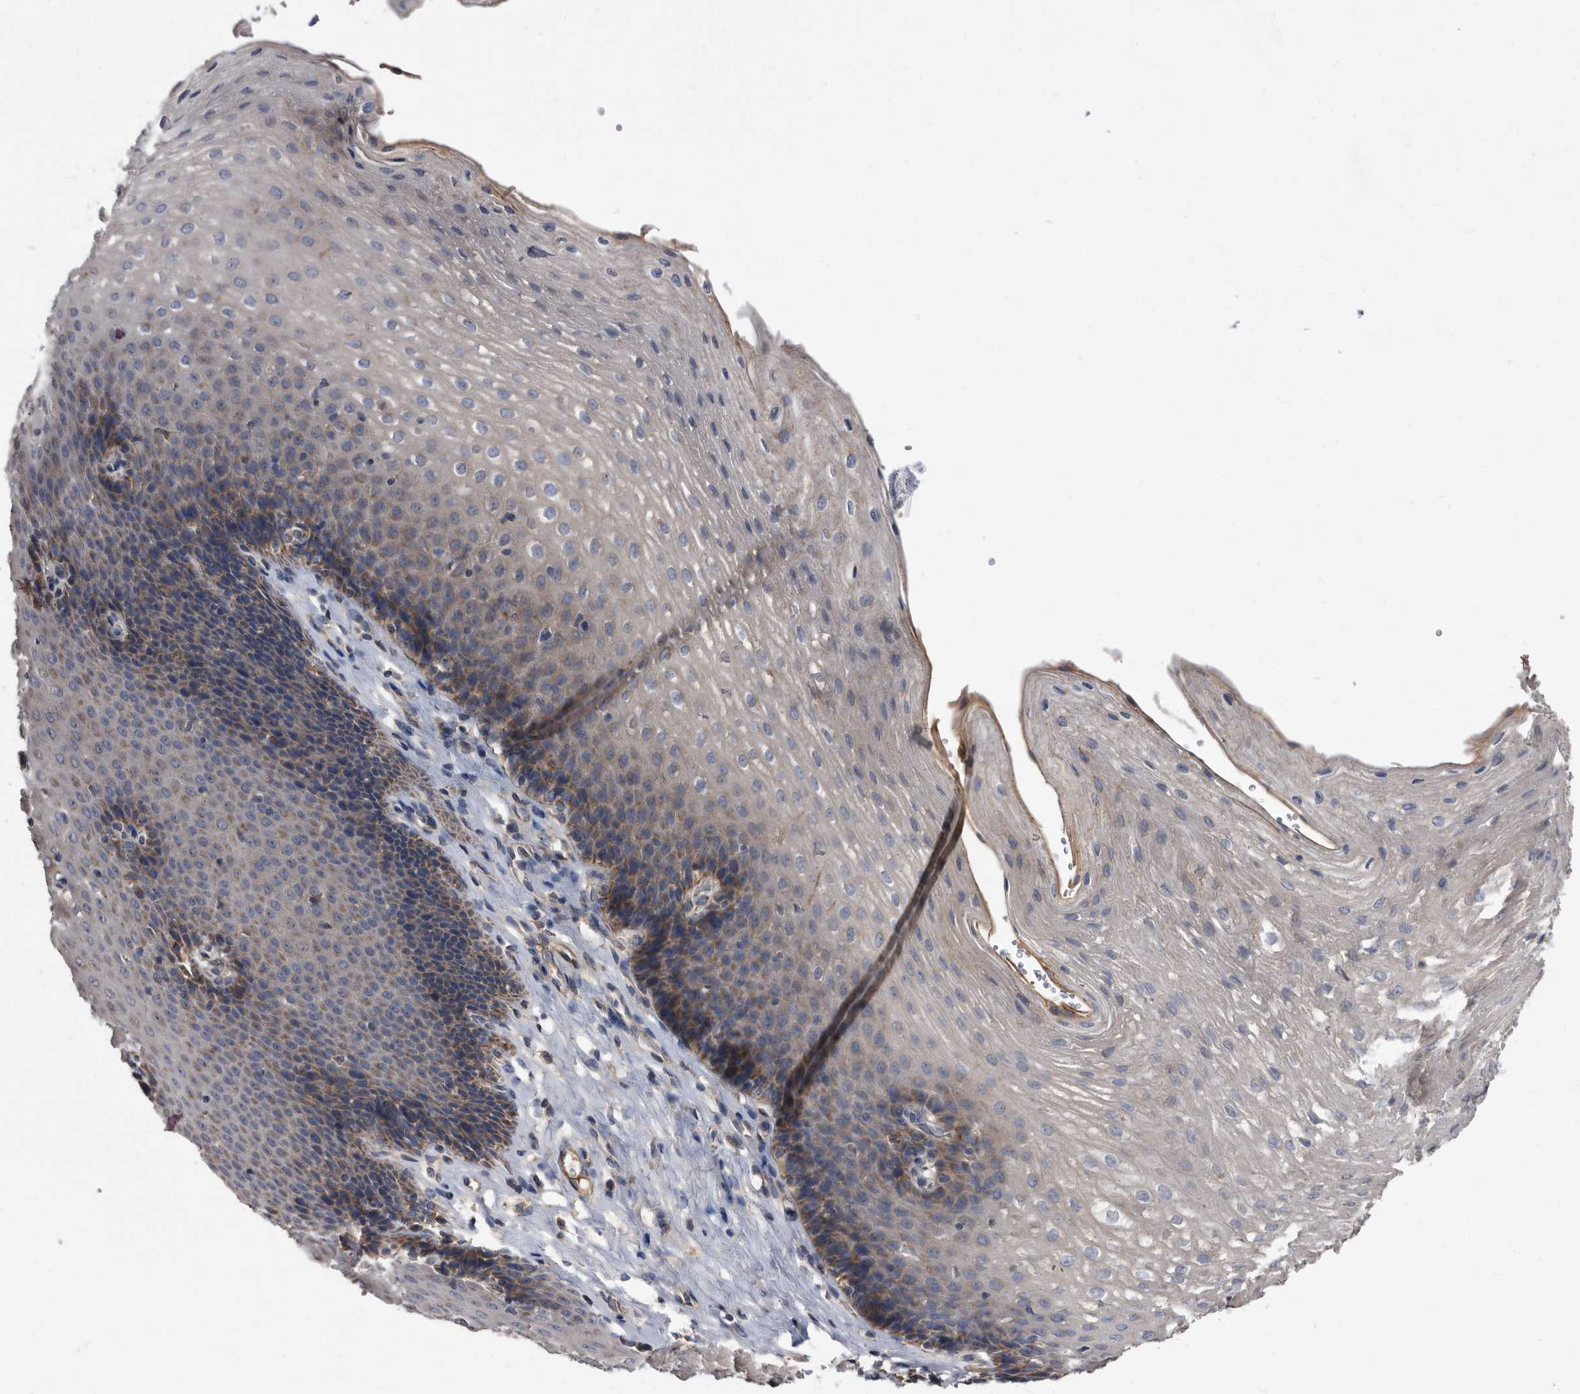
{"staining": {"intensity": "weak", "quantity": "25%-75%", "location": "cytoplasmic/membranous"}, "tissue": "esophagus", "cell_type": "Squamous epithelial cells", "image_type": "normal", "snomed": [{"axis": "morphology", "description": "Normal tissue, NOS"}, {"axis": "topography", "description": "Esophagus"}], "caption": "IHC histopathology image of unremarkable esophagus: esophagus stained using immunohistochemistry displays low levels of weak protein expression localized specifically in the cytoplasmic/membranous of squamous epithelial cells, appearing as a cytoplasmic/membranous brown color.", "gene": "DTNBP1", "patient": {"sex": "female", "age": 66}}